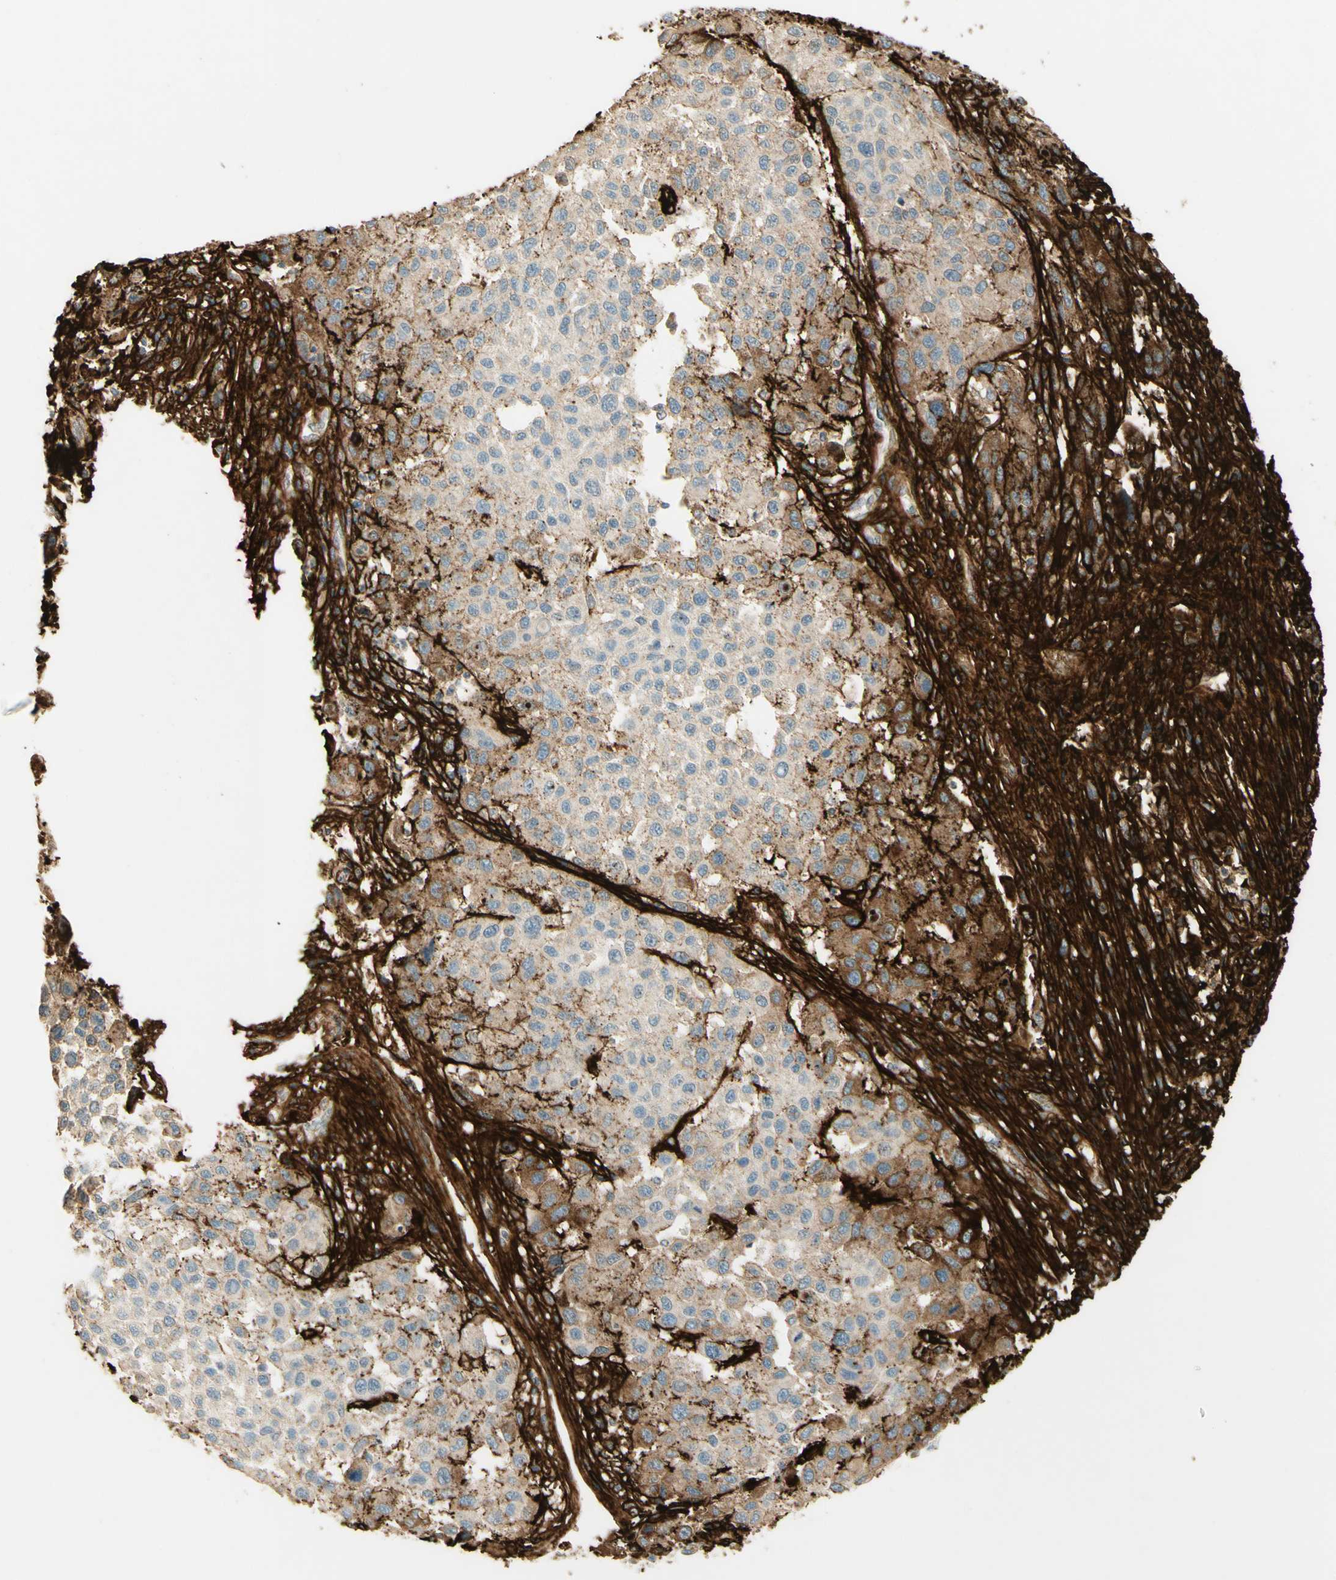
{"staining": {"intensity": "strong", "quantity": "<25%", "location": "cytoplasmic/membranous"}, "tissue": "melanoma", "cell_type": "Tumor cells", "image_type": "cancer", "snomed": [{"axis": "morphology", "description": "Malignant melanoma, Metastatic site"}, {"axis": "topography", "description": "Lymph node"}], "caption": "Protein staining displays strong cytoplasmic/membranous staining in approximately <25% of tumor cells in melanoma. (IHC, brightfield microscopy, high magnification).", "gene": "TNN", "patient": {"sex": "male", "age": 61}}